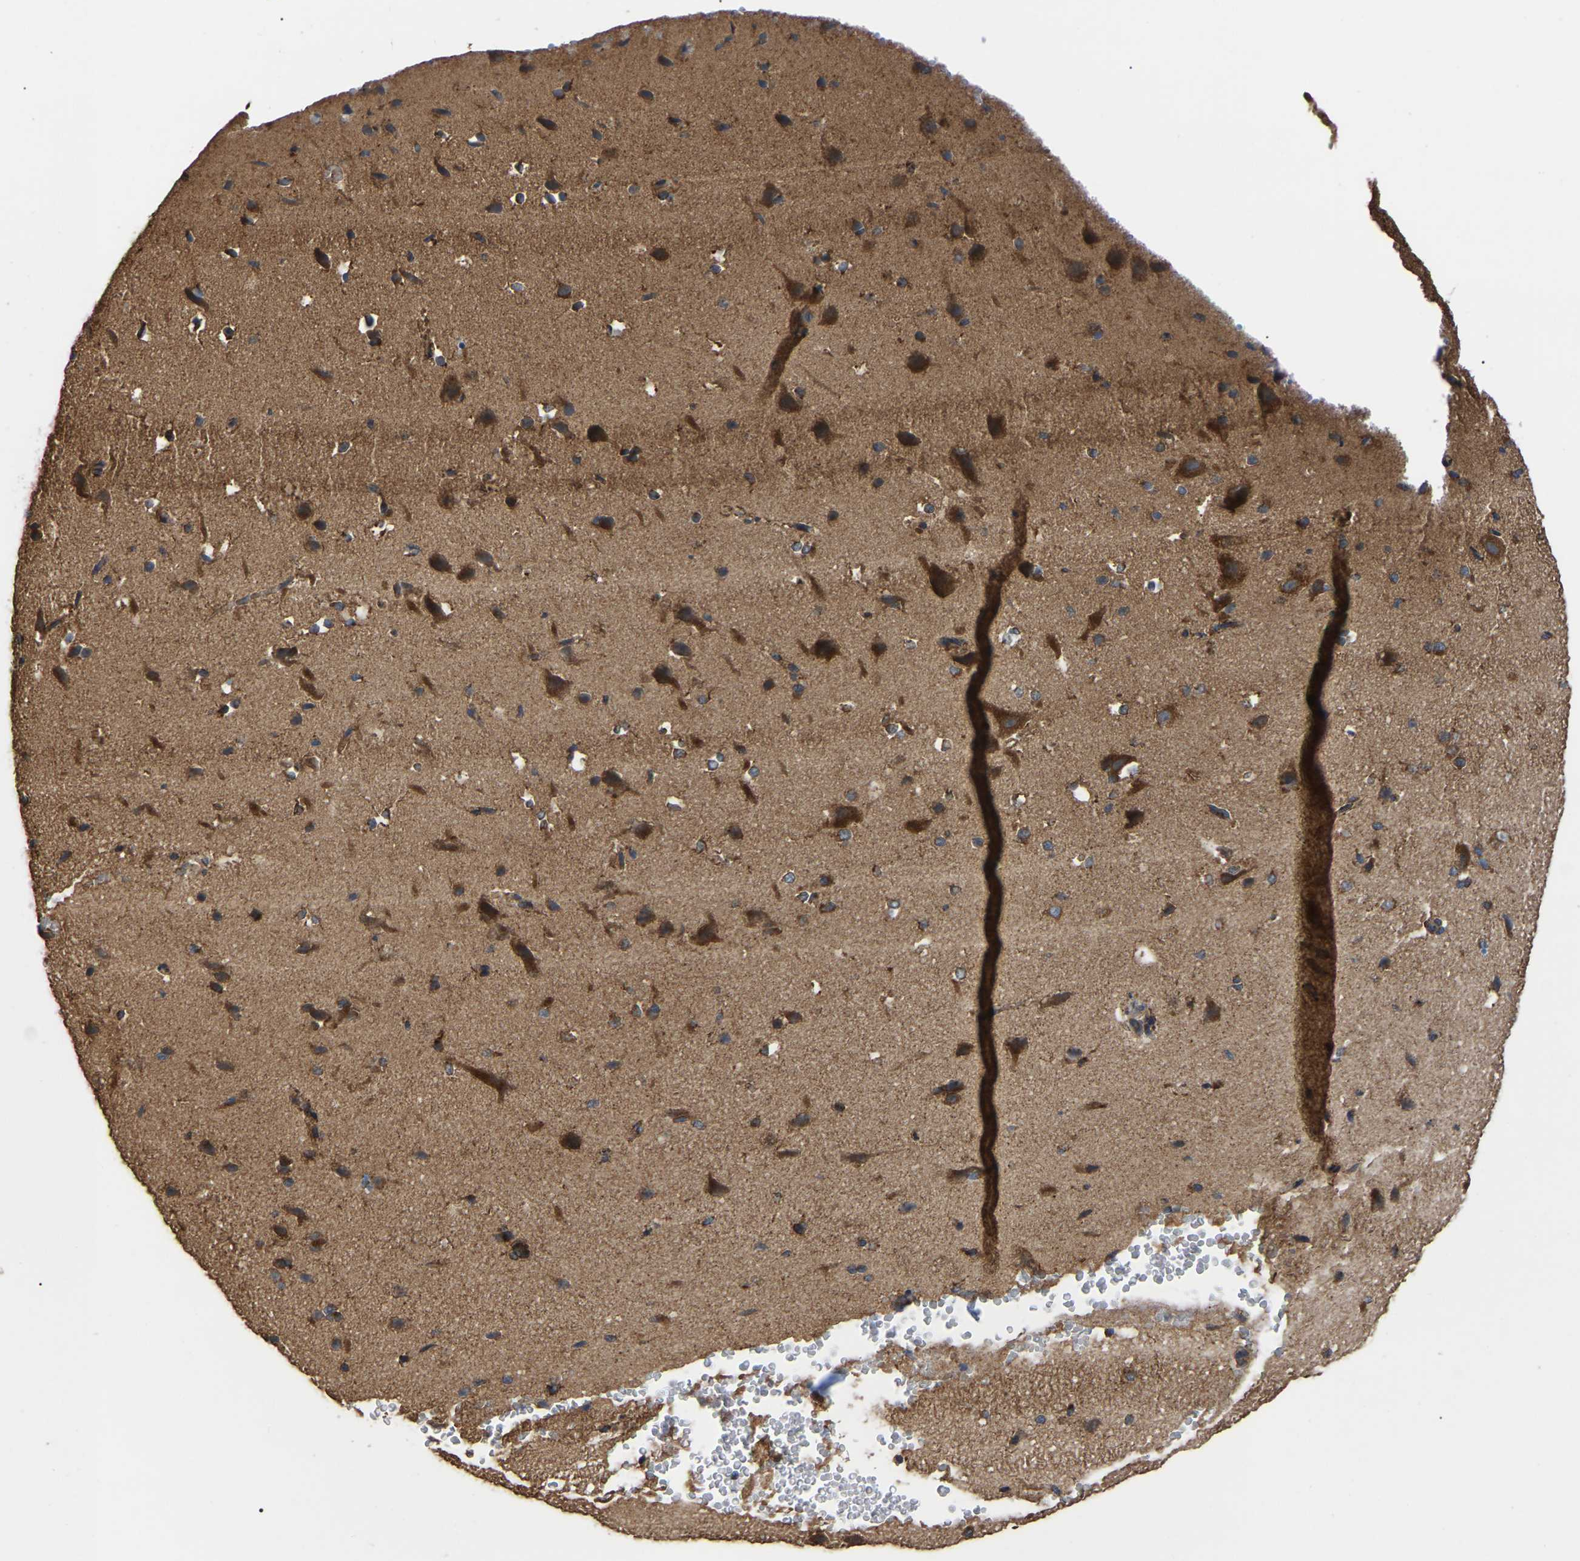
{"staining": {"intensity": "weak", "quantity": ">75%", "location": "cytoplasmic/membranous"}, "tissue": "cerebral cortex", "cell_type": "Endothelial cells", "image_type": "normal", "snomed": [{"axis": "morphology", "description": "Normal tissue, NOS"}, {"axis": "morphology", "description": "Developmental malformation"}, {"axis": "topography", "description": "Cerebral cortex"}], "caption": "Brown immunohistochemical staining in unremarkable human cerebral cortex displays weak cytoplasmic/membranous positivity in about >75% of endothelial cells. (DAB = brown stain, brightfield microscopy at high magnification).", "gene": "GCC1", "patient": {"sex": "female", "age": 30}}